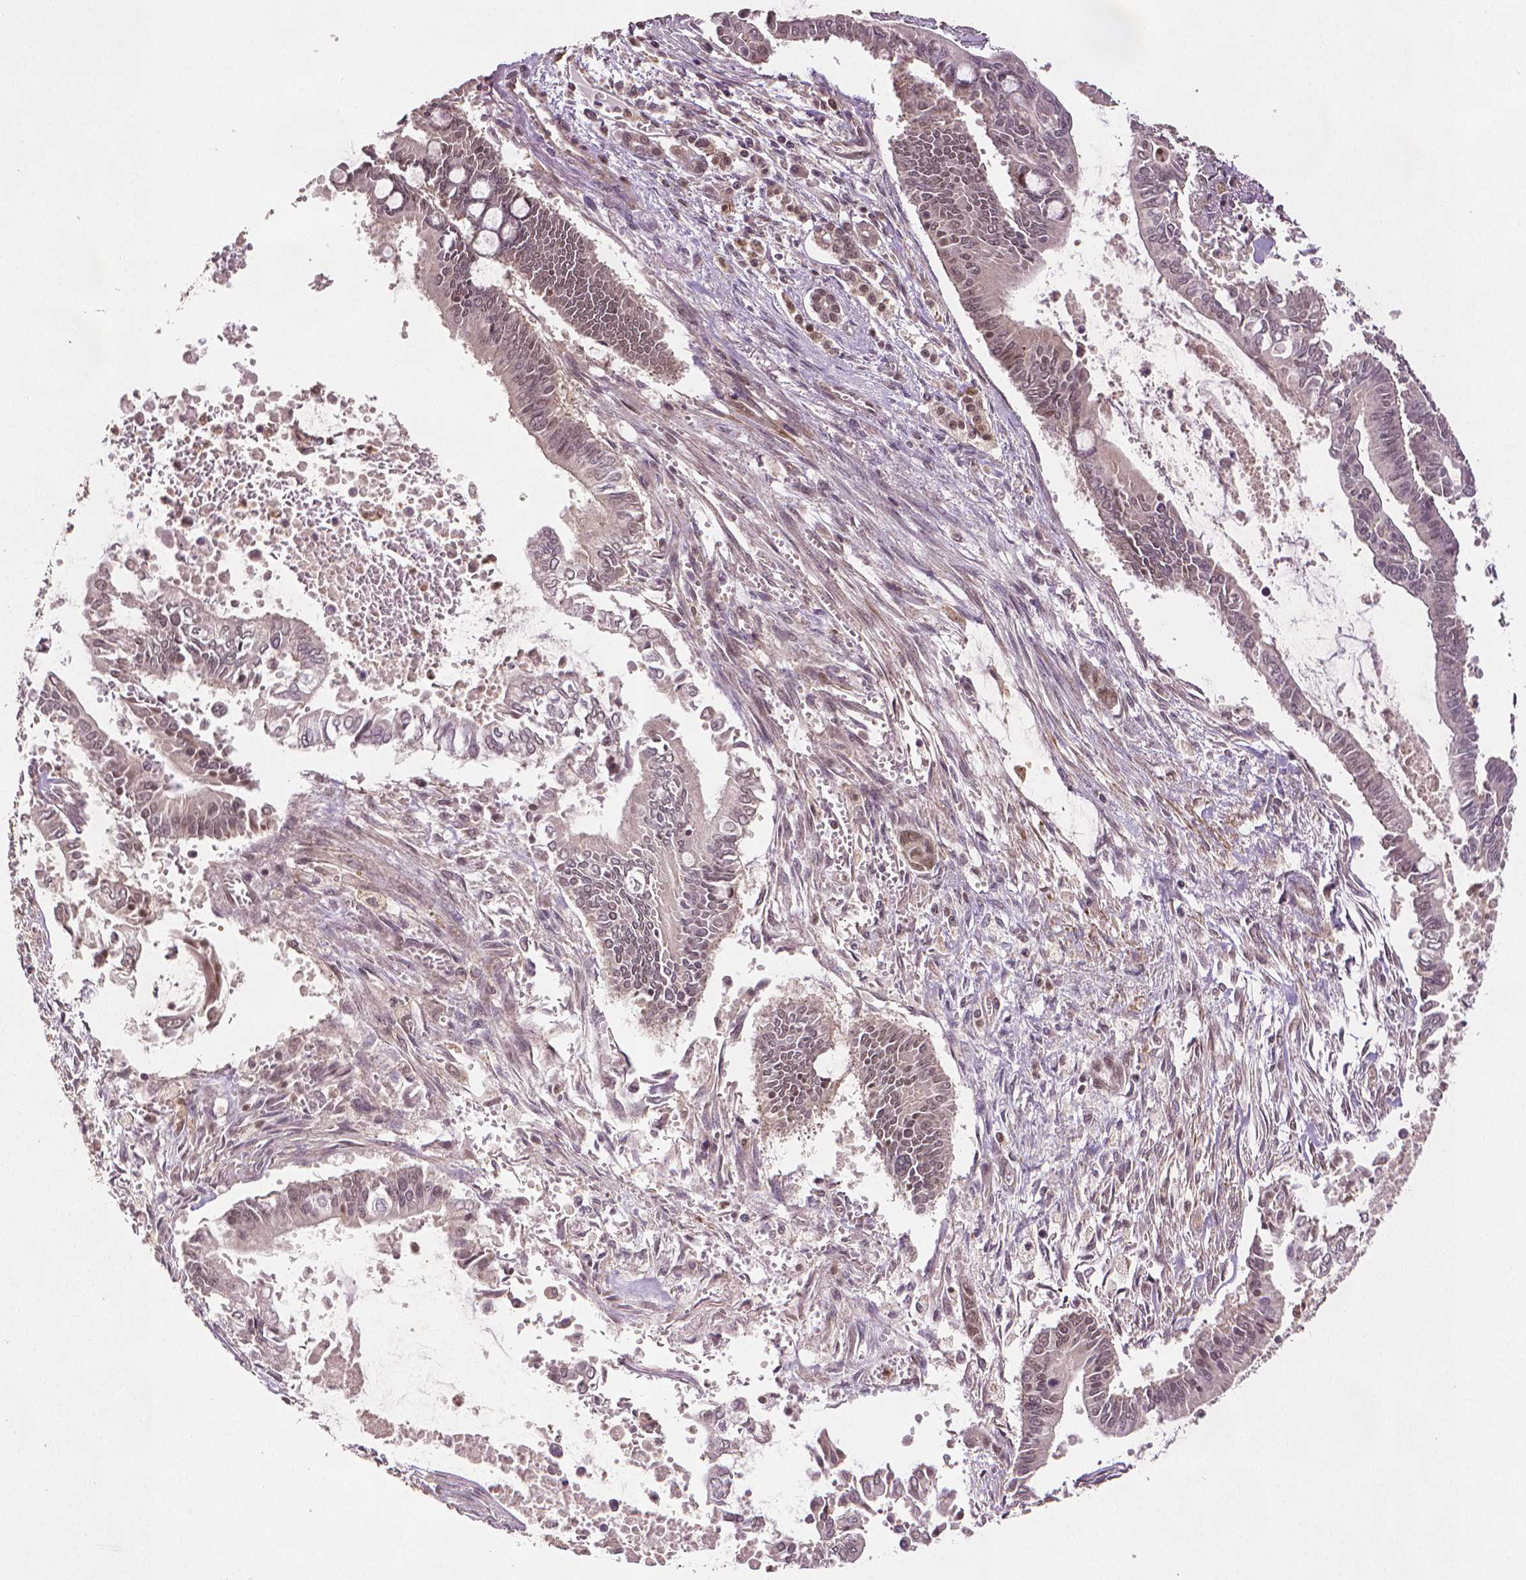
{"staining": {"intensity": "weak", "quantity": "<25%", "location": "cytoplasmic/membranous,nuclear"}, "tissue": "pancreatic cancer", "cell_type": "Tumor cells", "image_type": "cancer", "snomed": [{"axis": "morphology", "description": "Adenocarcinoma, NOS"}, {"axis": "topography", "description": "Pancreas"}], "caption": "An immunohistochemistry (IHC) image of pancreatic cancer is shown. There is no staining in tumor cells of pancreatic cancer.", "gene": "STAT3", "patient": {"sex": "male", "age": 68}}